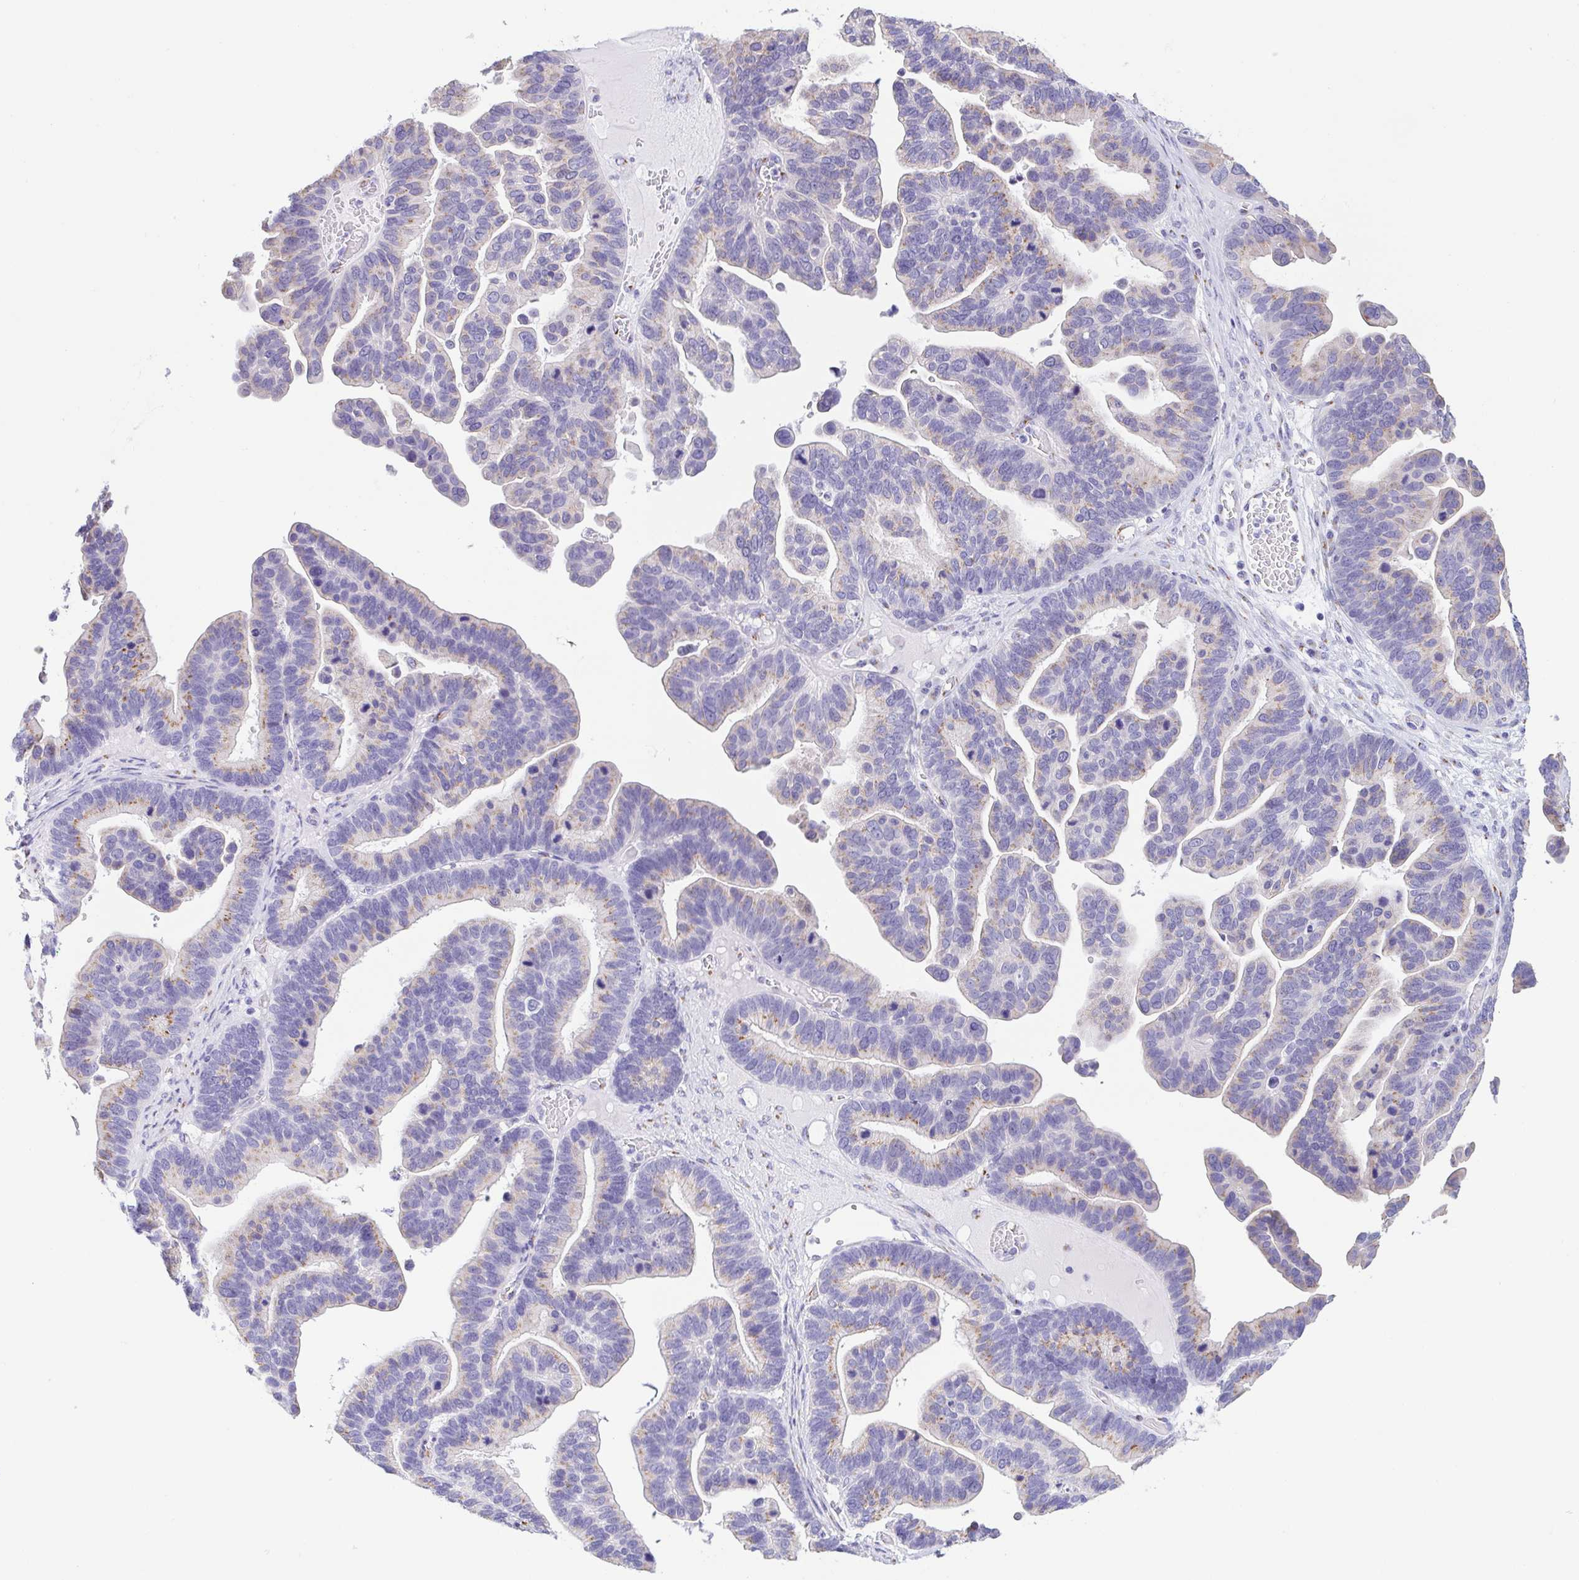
{"staining": {"intensity": "negative", "quantity": "none", "location": "none"}, "tissue": "ovarian cancer", "cell_type": "Tumor cells", "image_type": "cancer", "snomed": [{"axis": "morphology", "description": "Cystadenocarcinoma, serous, NOS"}, {"axis": "topography", "description": "Ovary"}], "caption": "DAB immunohistochemical staining of ovarian serous cystadenocarcinoma exhibits no significant staining in tumor cells. (DAB (3,3'-diaminobenzidine) immunohistochemistry, high magnification).", "gene": "SULT1B1", "patient": {"sex": "female", "age": 56}}